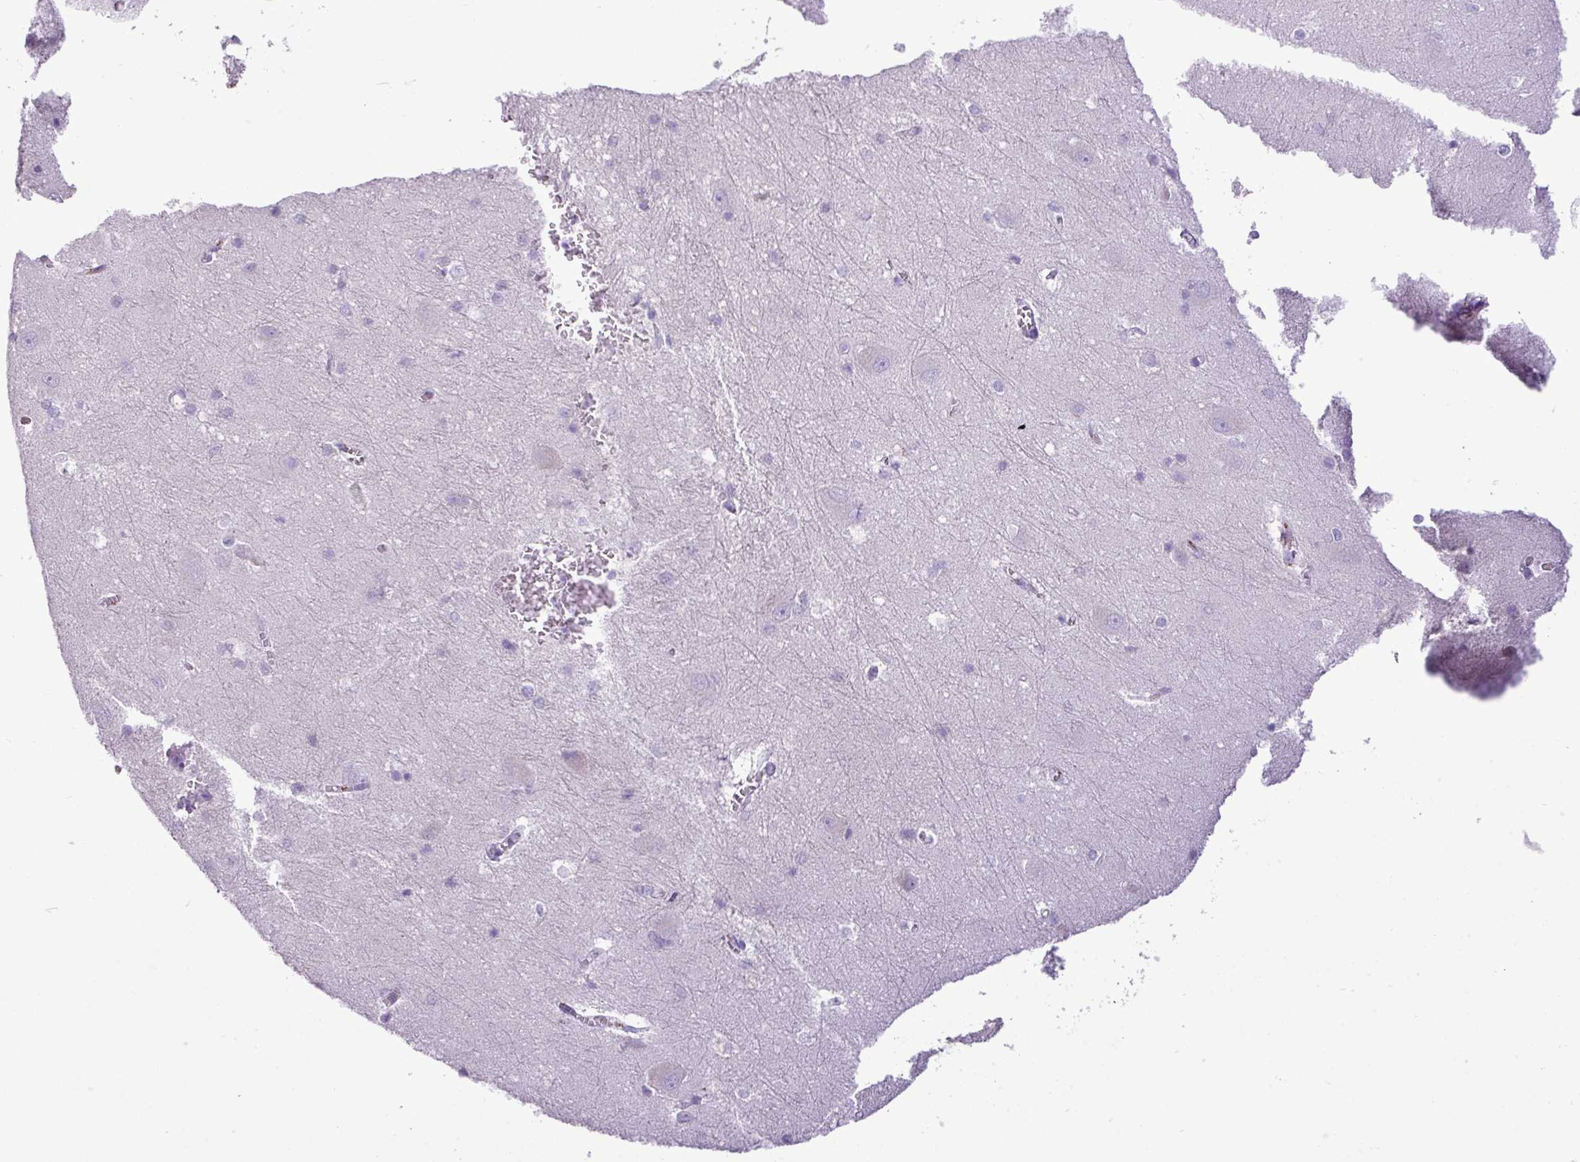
{"staining": {"intensity": "negative", "quantity": "none", "location": "none"}, "tissue": "hippocampus", "cell_type": "Glial cells", "image_type": "normal", "snomed": [{"axis": "morphology", "description": "Normal tissue, NOS"}, {"axis": "topography", "description": "Hippocampus"}], "caption": "IHC micrograph of unremarkable hippocampus stained for a protein (brown), which displays no positivity in glial cells.", "gene": "FAM43A", "patient": {"sex": "female", "age": 64}}